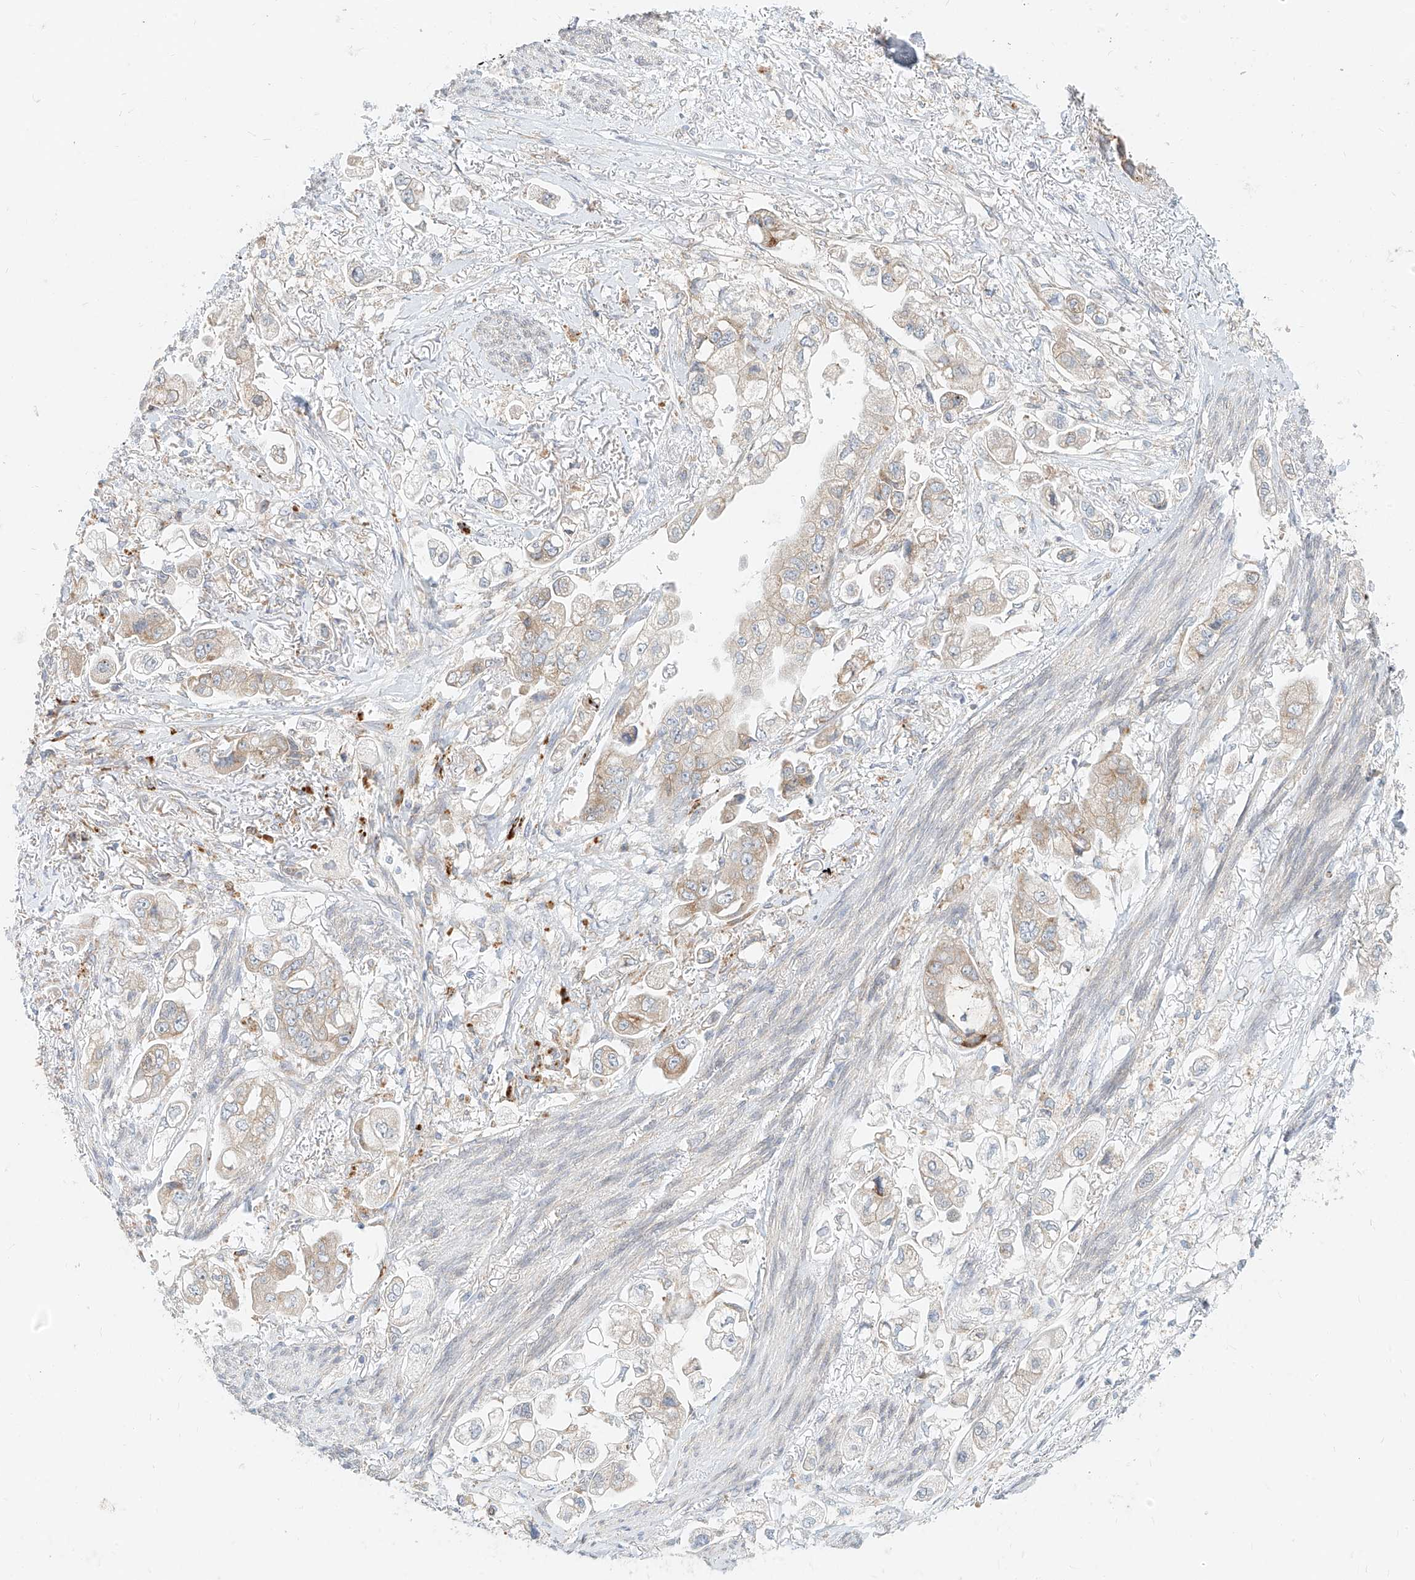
{"staining": {"intensity": "weak", "quantity": "25%-75%", "location": "cytoplasmic/membranous"}, "tissue": "stomach cancer", "cell_type": "Tumor cells", "image_type": "cancer", "snomed": [{"axis": "morphology", "description": "Adenocarcinoma, NOS"}, {"axis": "topography", "description": "Stomach"}], "caption": "Tumor cells reveal low levels of weak cytoplasmic/membranous staining in approximately 25%-75% of cells in stomach cancer (adenocarcinoma).", "gene": "STT3A", "patient": {"sex": "male", "age": 62}}